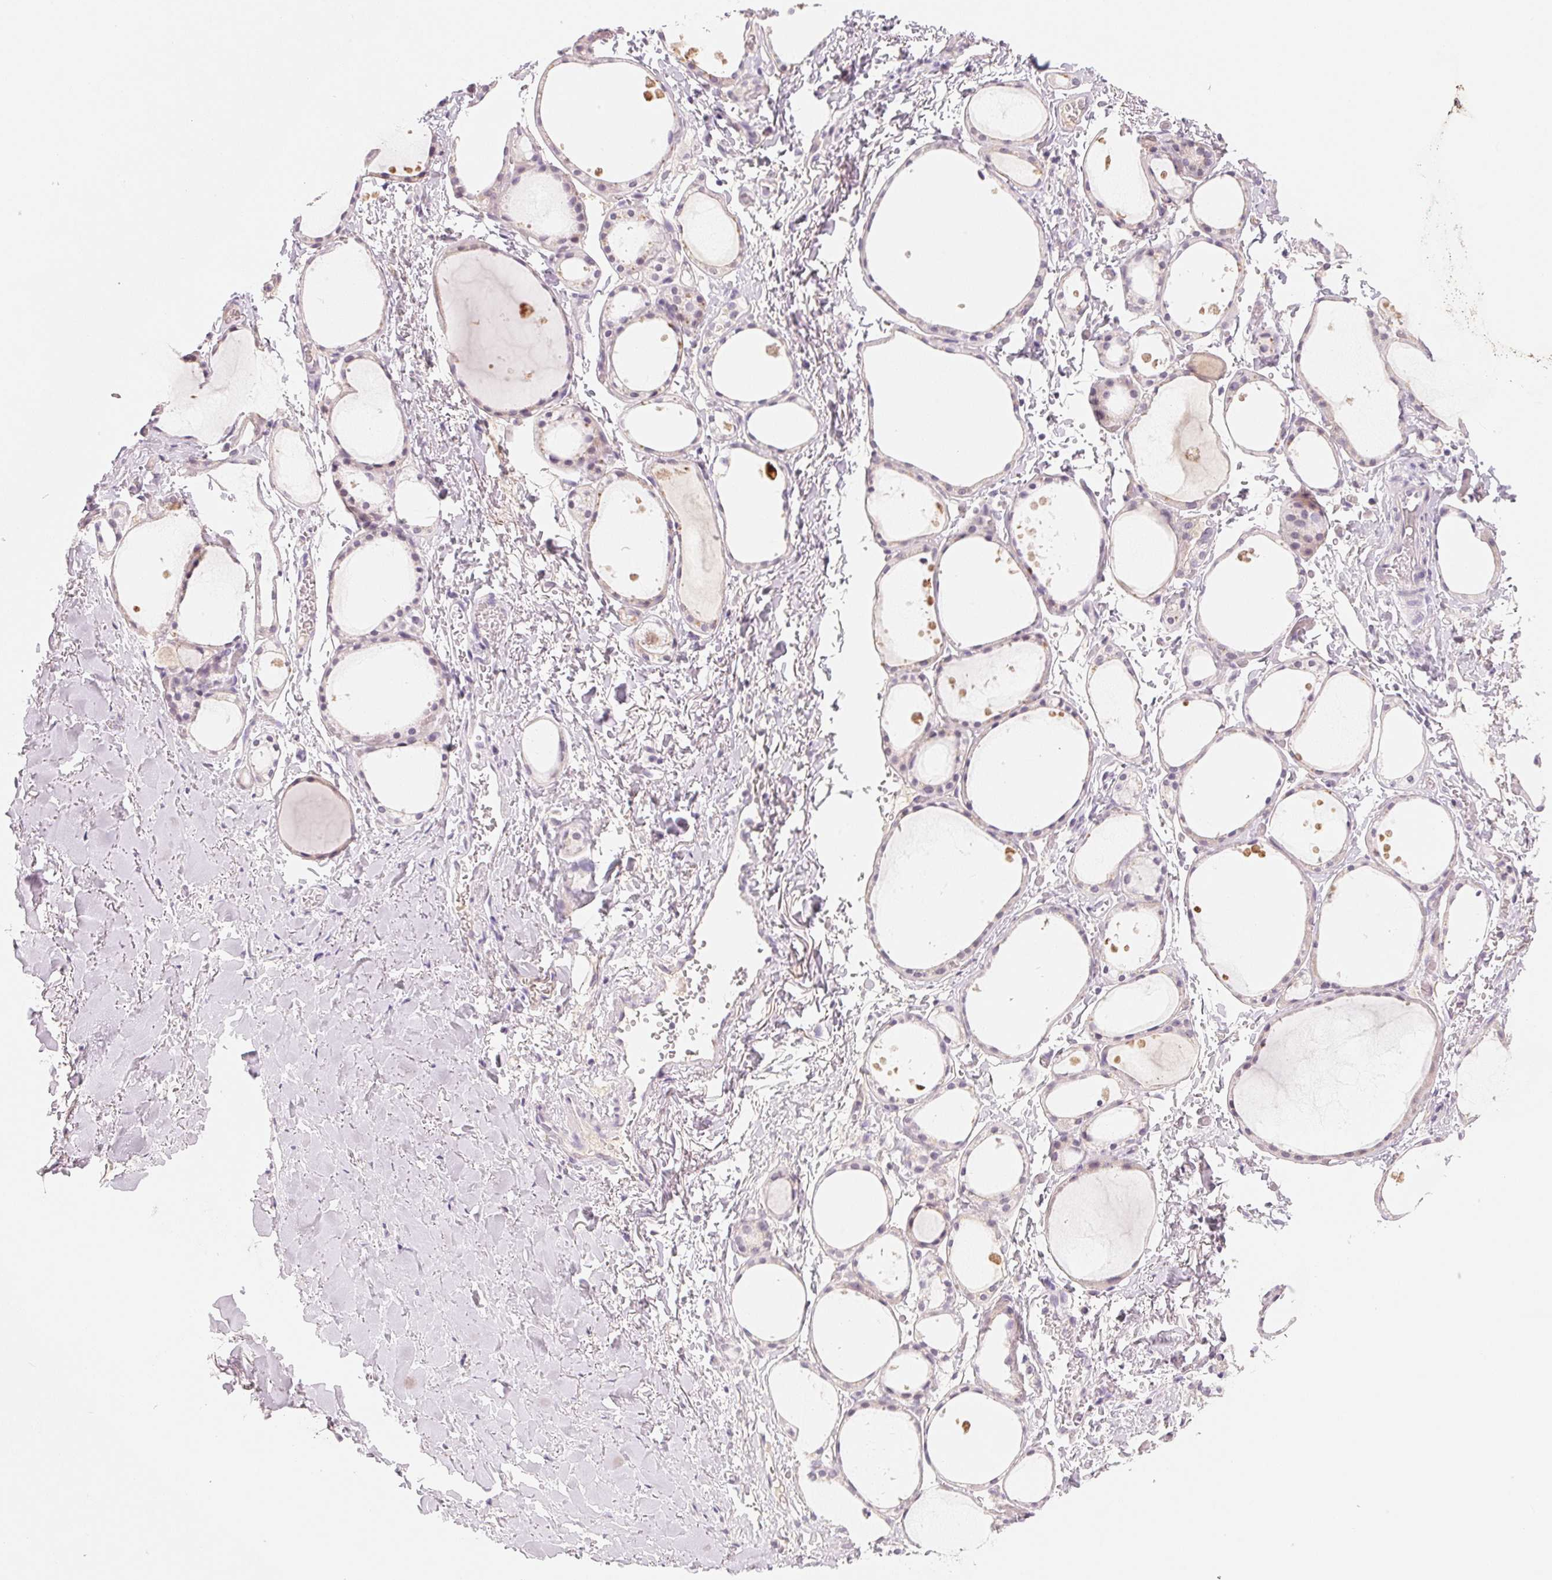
{"staining": {"intensity": "weak", "quantity": "25%-75%", "location": "cytoplasmic/membranous"}, "tissue": "thyroid gland", "cell_type": "Glandular cells", "image_type": "normal", "snomed": [{"axis": "morphology", "description": "Normal tissue, NOS"}, {"axis": "topography", "description": "Thyroid gland"}], "caption": "Brown immunohistochemical staining in unremarkable human thyroid gland exhibits weak cytoplasmic/membranous positivity in approximately 25%-75% of glandular cells.", "gene": "MCOLN3", "patient": {"sex": "male", "age": 68}}